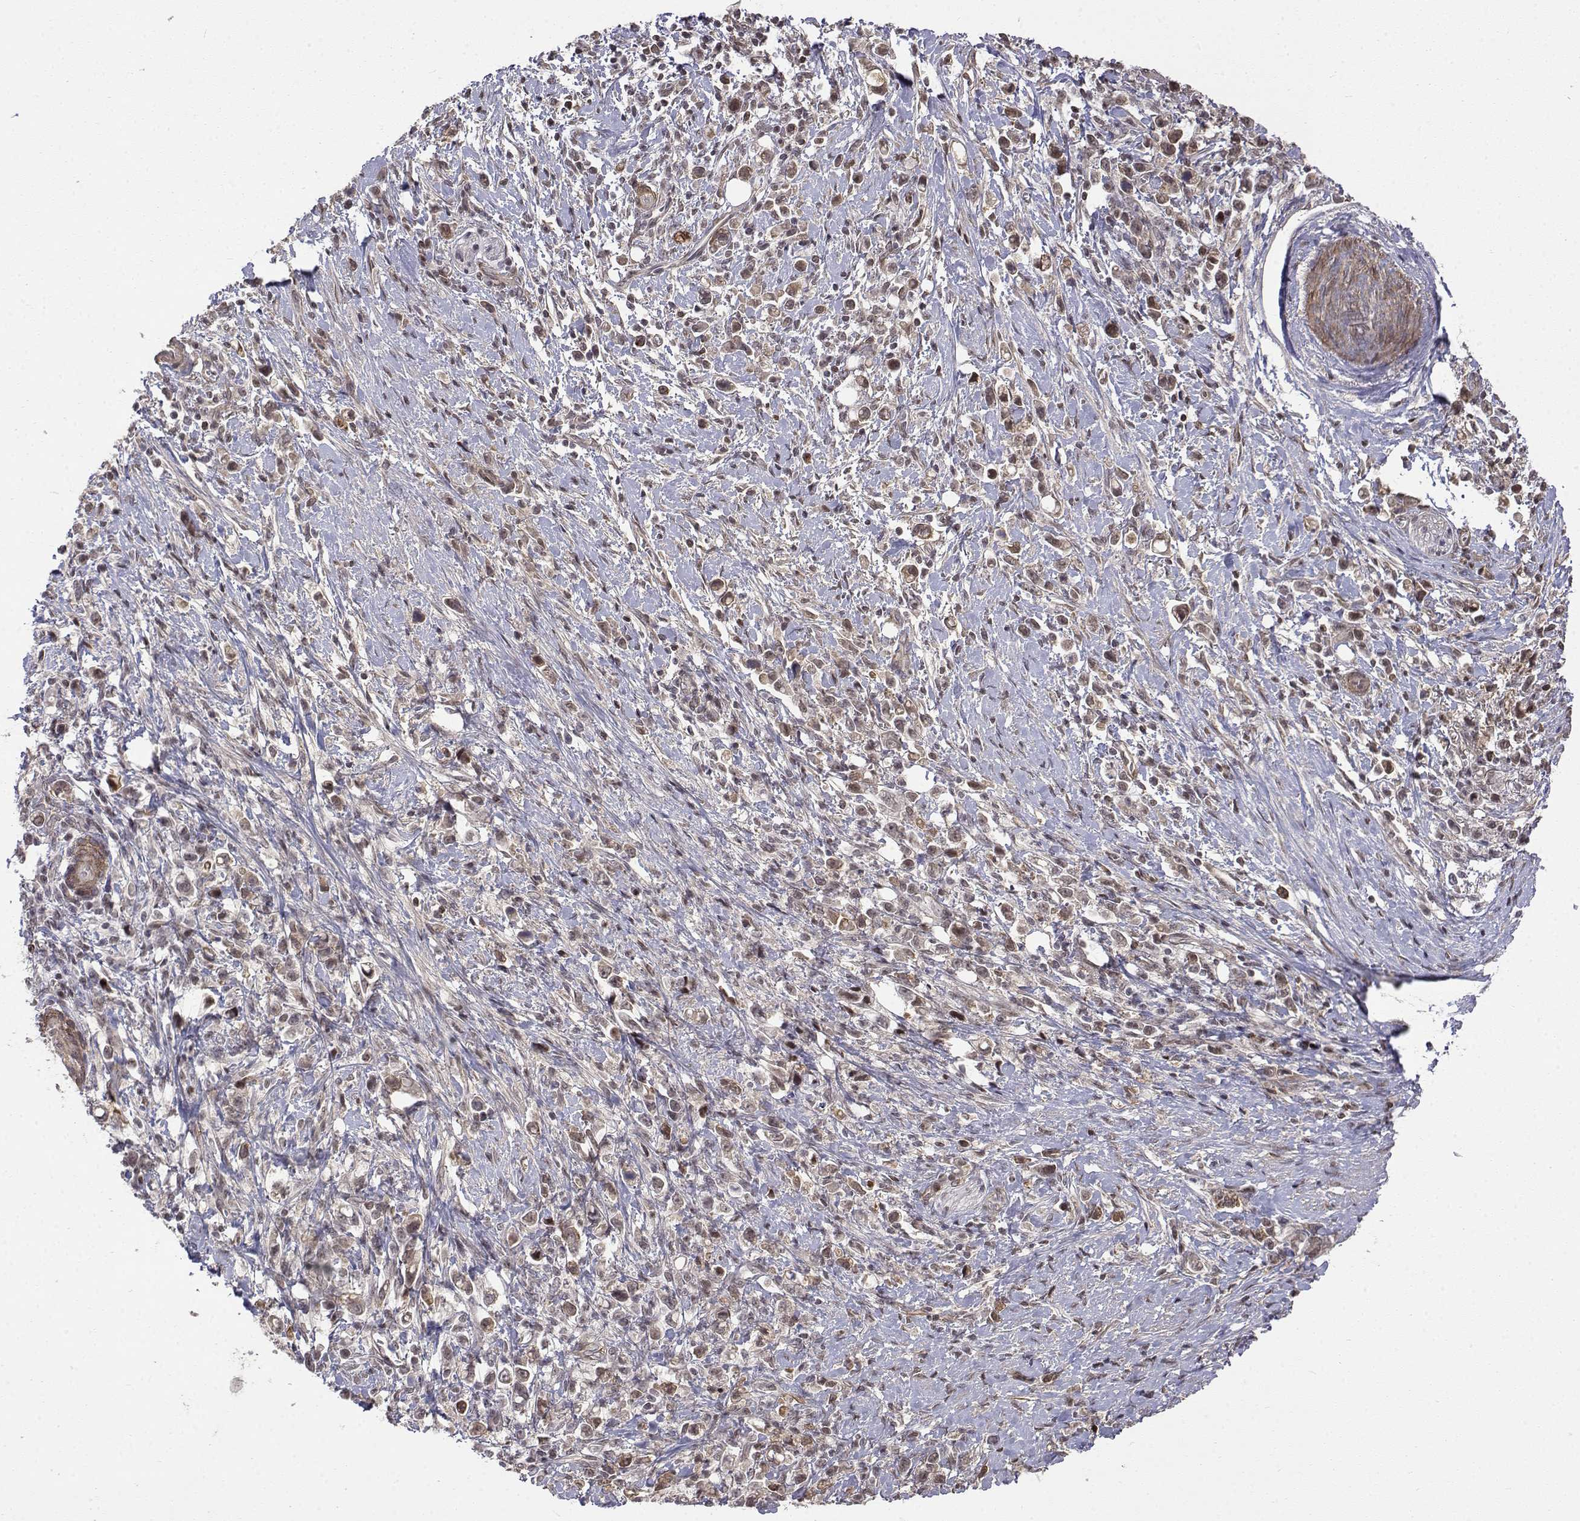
{"staining": {"intensity": "moderate", "quantity": ">75%", "location": "cytoplasmic/membranous,nuclear"}, "tissue": "stomach cancer", "cell_type": "Tumor cells", "image_type": "cancer", "snomed": [{"axis": "morphology", "description": "Adenocarcinoma, NOS"}, {"axis": "topography", "description": "Stomach"}], "caption": "A high-resolution micrograph shows IHC staining of stomach cancer, which exhibits moderate cytoplasmic/membranous and nuclear staining in about >75% of tumor cells.", "gene": "ITGA7", "patient": {"sex": "male", "age": 63}}